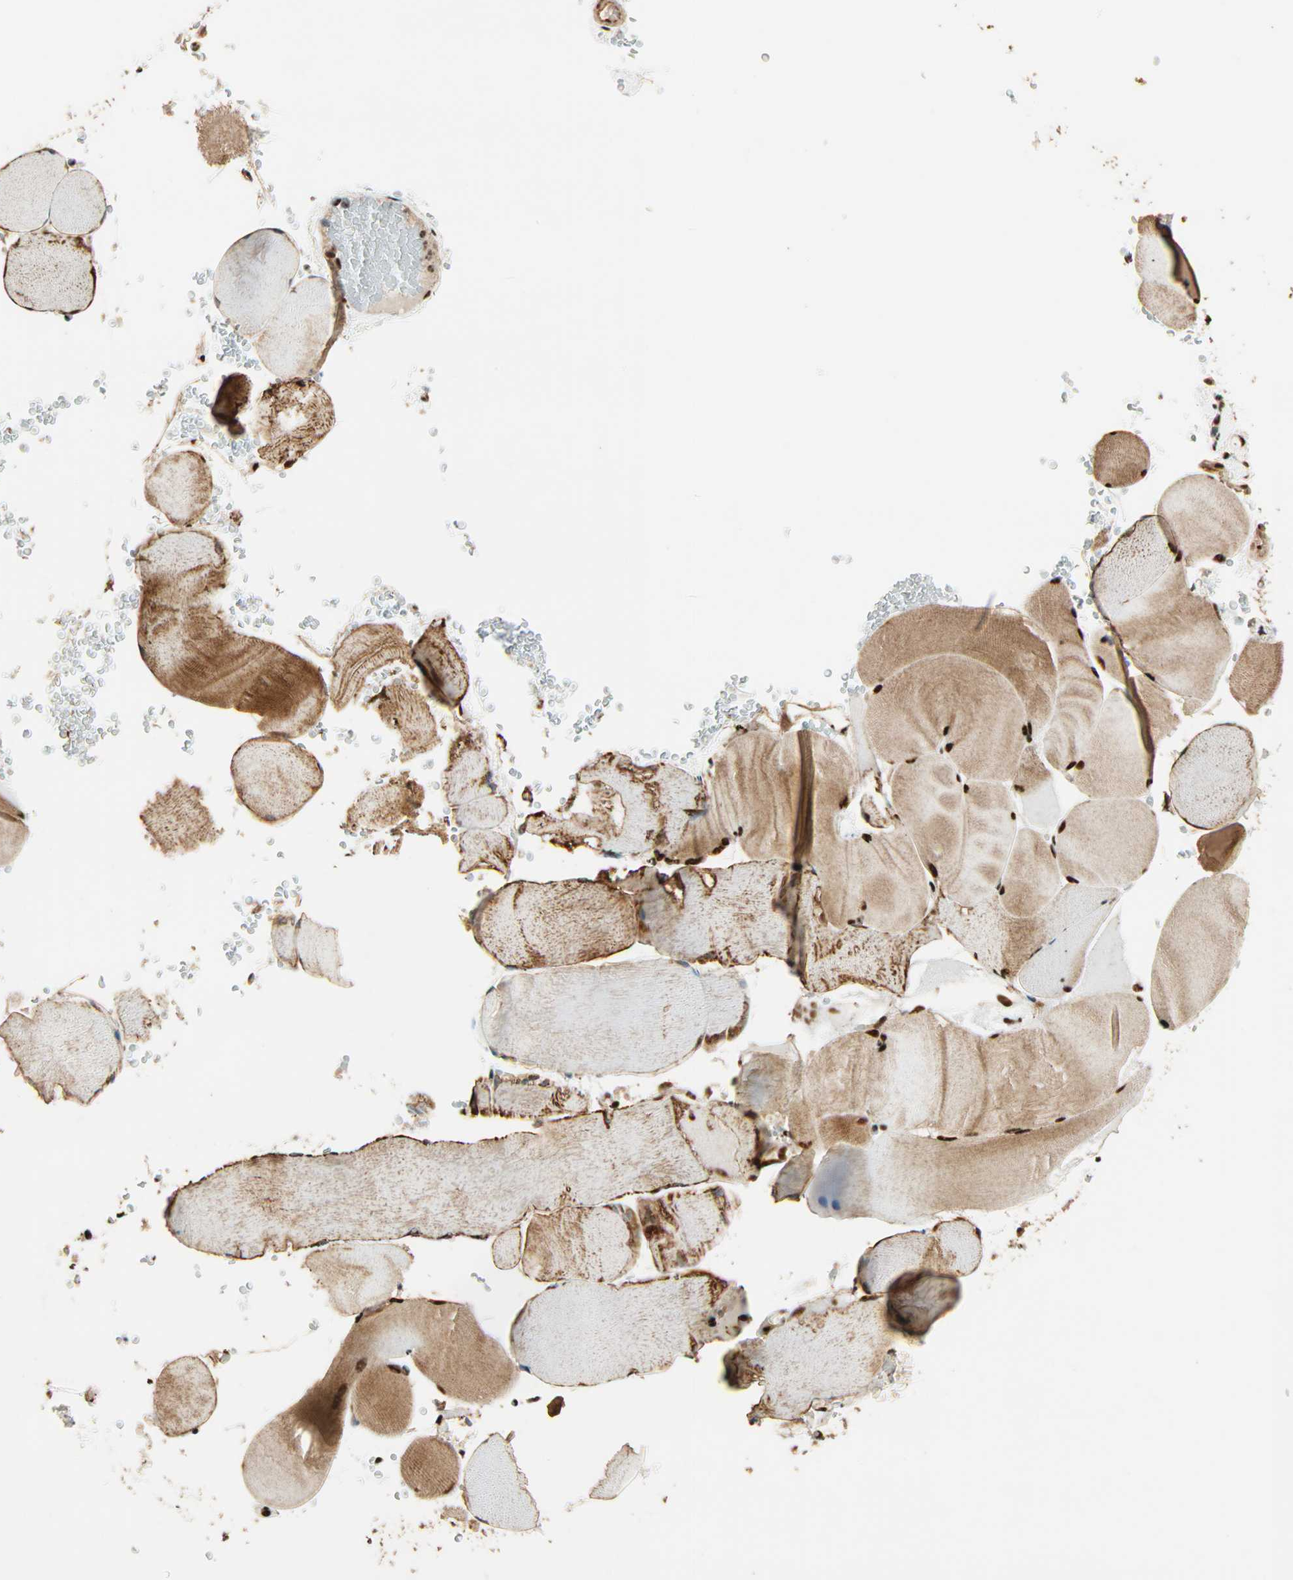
{"staining": {"intensity": "strong", "quantity": ">75%", "location": "cytoplasmic/membranous,nuclear"}, "tissue": "skeletal muscle", "cell_type": "Myocytes", "image_type": "normal", "snomed": [{"axis": "morphology", "description": "Normal tissue, NOS"}, {"axis": "topography", "description": "Skeletal muscle"}], "caption": "A high-resolution histopathology image shows immunohistochemistry (IHC) staining of benign skeletal muscle, which displays strong cytoplasmic/membranous,nuclear expression in about >75% of myocytes.", "gene": "PNPLA6", "patient": {"sex": "male", "age": 62}}